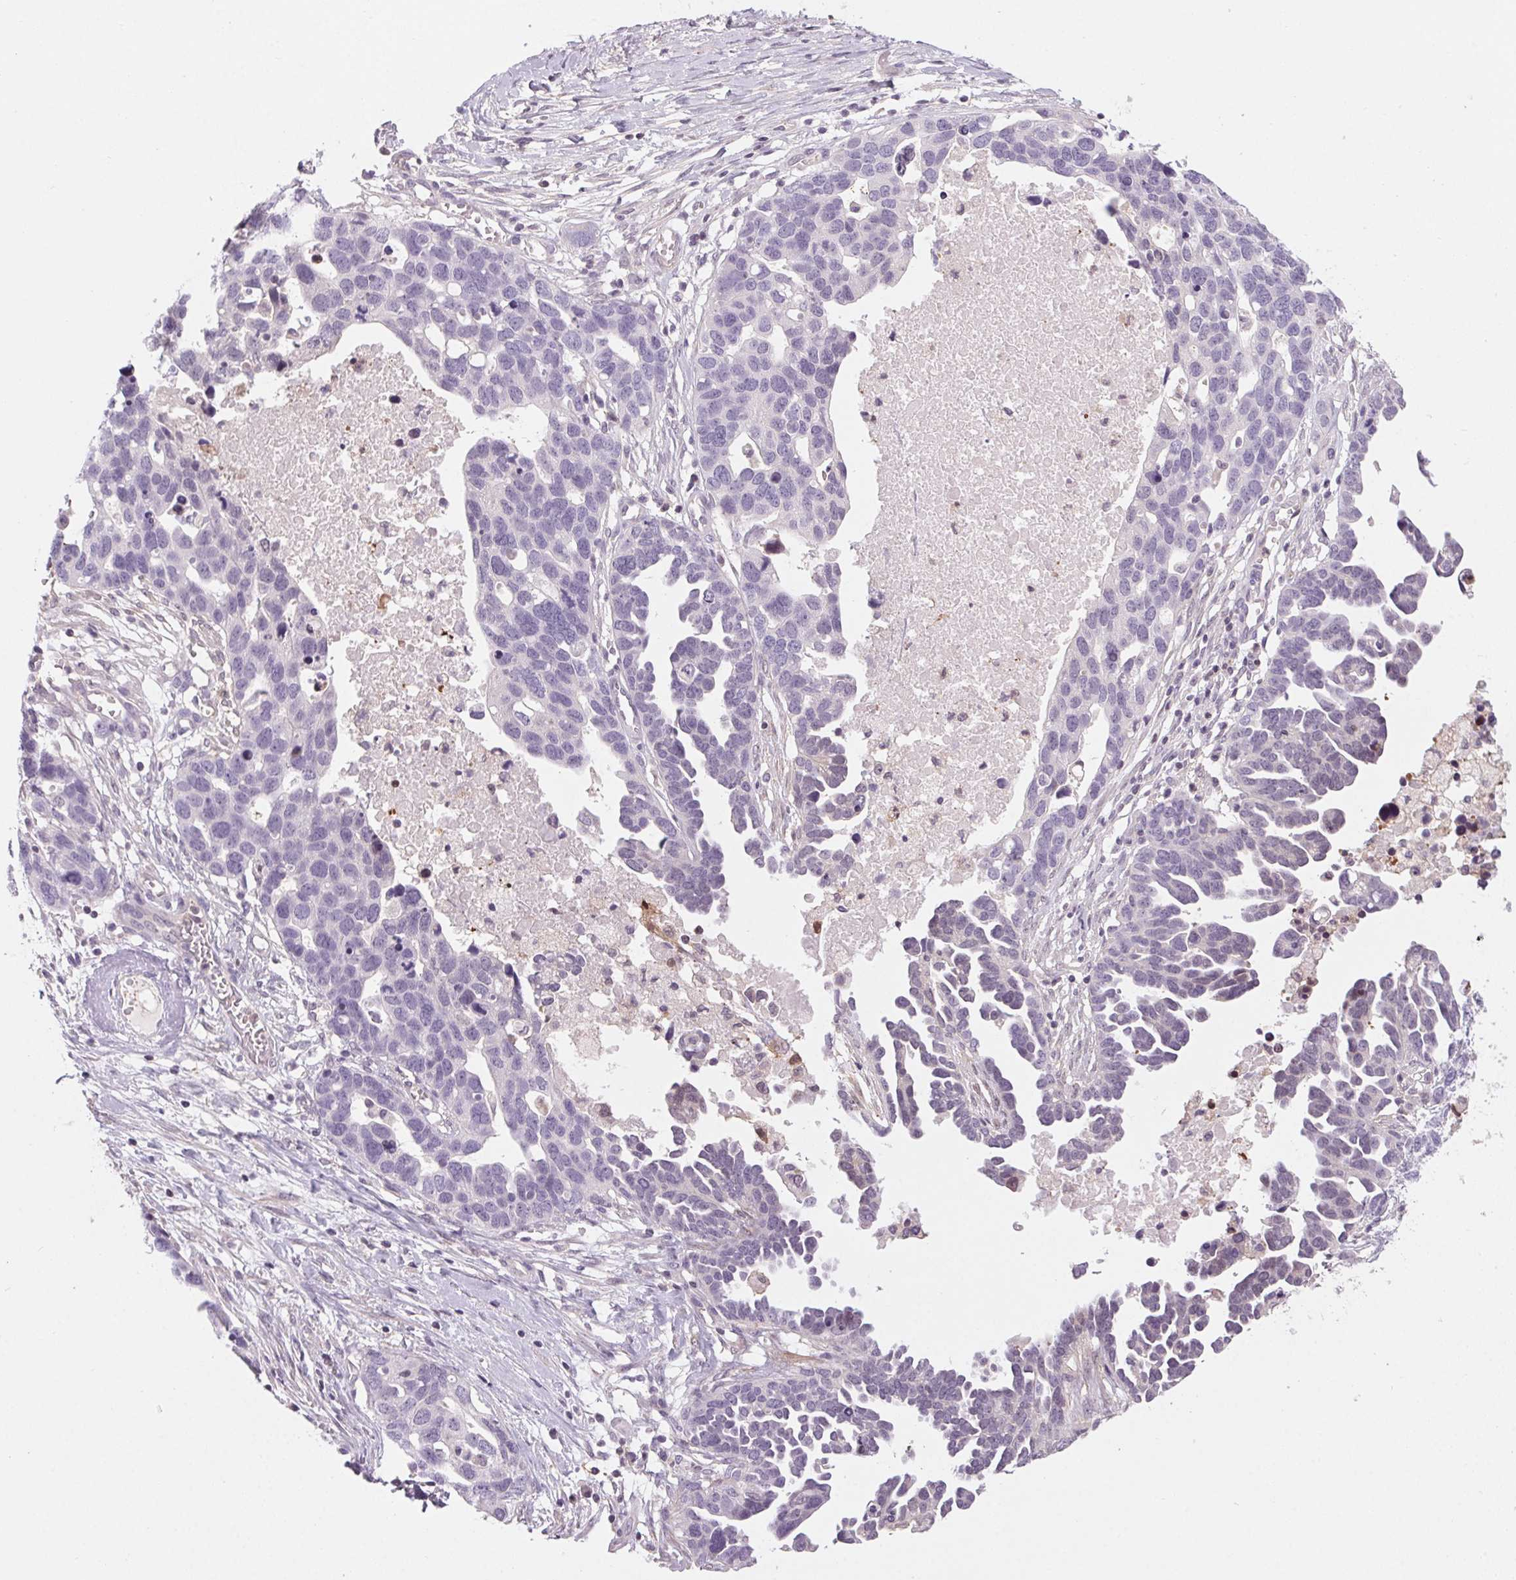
{"staining": {"intensity": "negative", "quantity": "none", "location": "none"}, "tissue": "ovarian cancer", "cell_type": "Tumor cells", "image_type": "cancer", "snomed": [{"axis": "morphology", "description": "Cystadenocarcinoma, serous, NOS"}, {"axis": "topography", "description": "Ovary"}], "caption": "Immunohistochemistry image of serous cystadenocarcinoma (ovarian) stained for a protein (brown), which demonstrates no expression in tumor cells.", "gene": "HHLA2", "patient": {"sex": "female", "age": 54}}